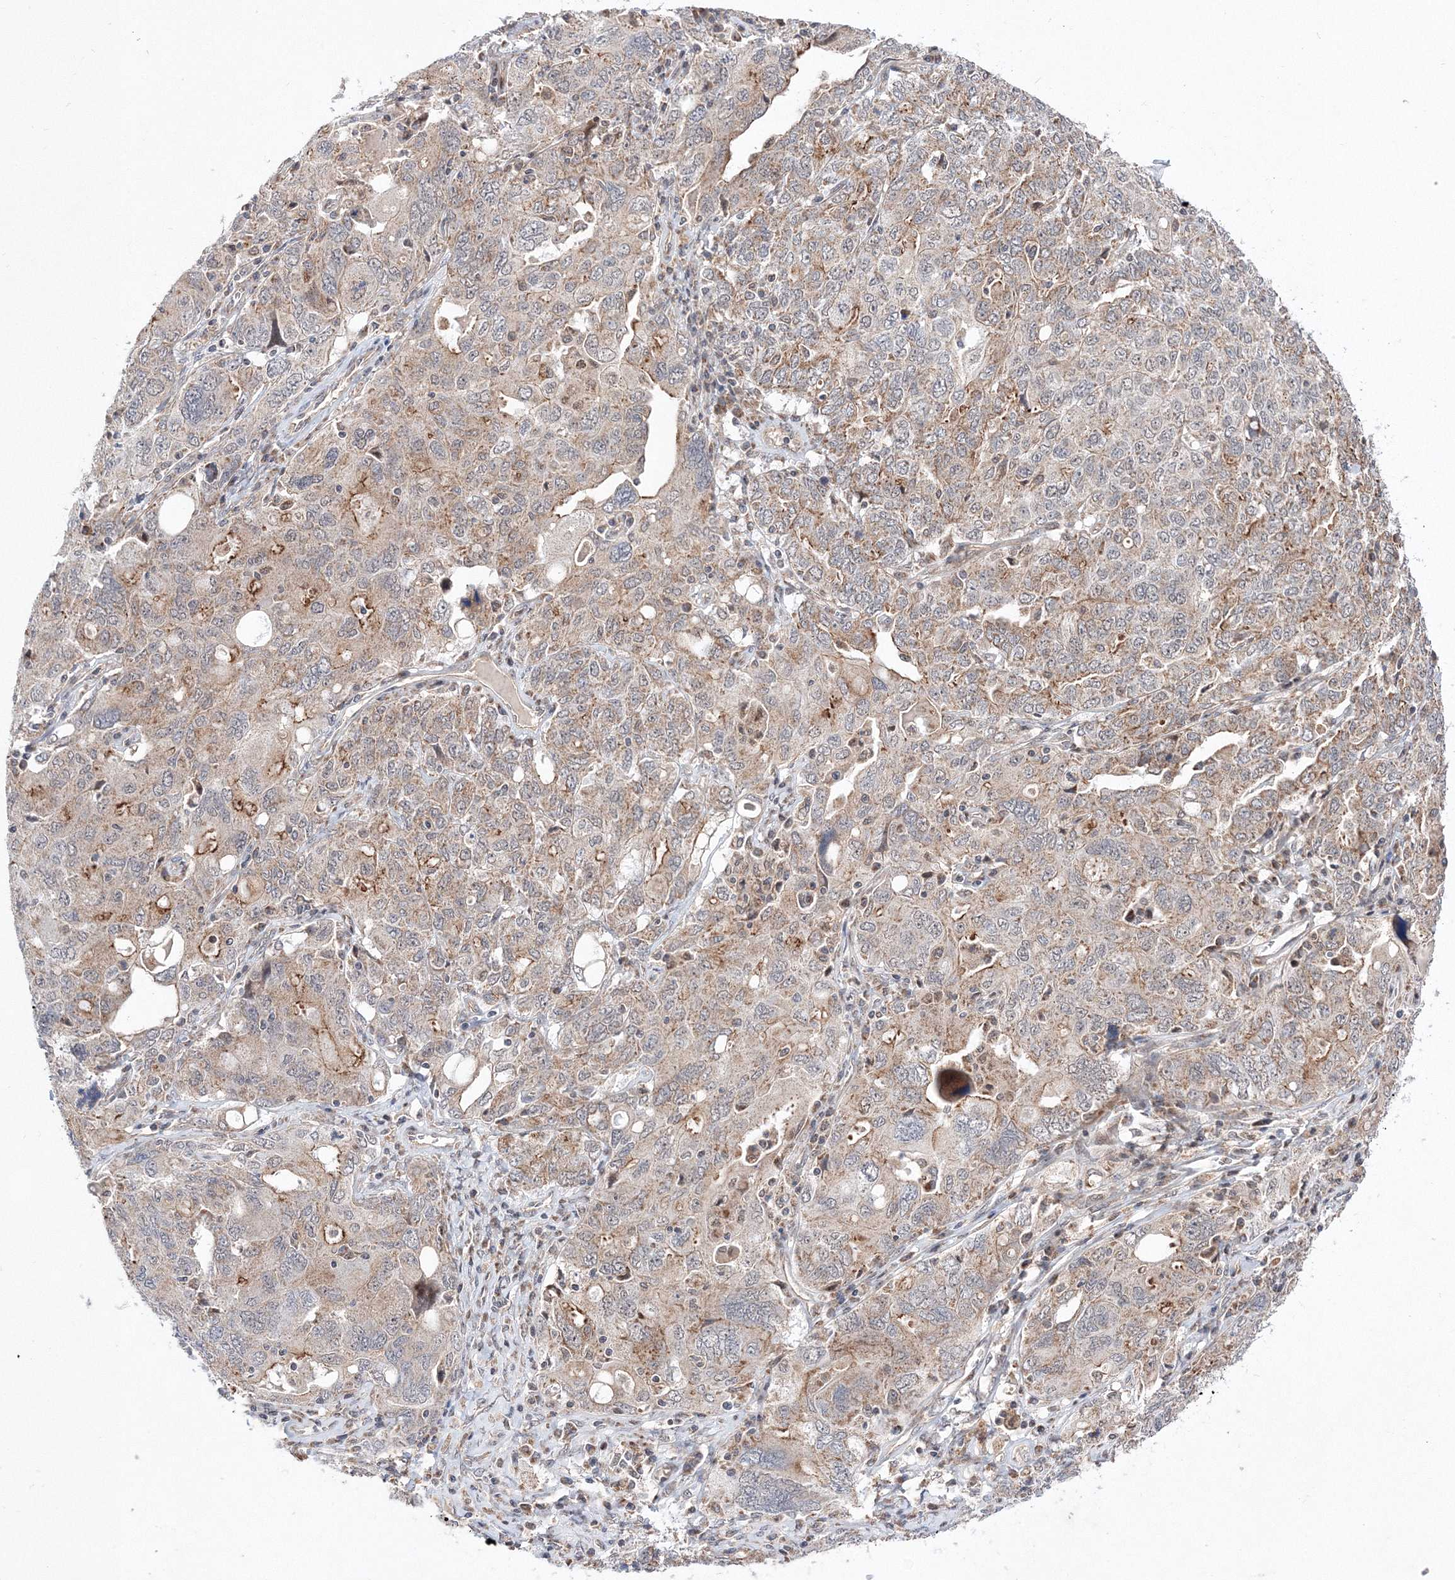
{"staining": {"intensity": "moderate", "quantity": "<25%", "location": "cytoplasmic/membranous"}, "tissue": "ovarian cancer", "cell_type": "Tumor cells", "image_type": "cancer", "snomed": [{"axis": "morphology", "description": "Carcinoma, endometroid"}, {"axis": "topography", "description": "Ovary"}], "caption": "Immunohistochemistry (IHC) of human ovarian endometroid carcinoma demonstrates low levels of moderate cytoplasmic/membranous positivity in approximately <25% of tumor cells.", "gene": "DALRD3", "patient": {"sex": "female", "age": 62}}